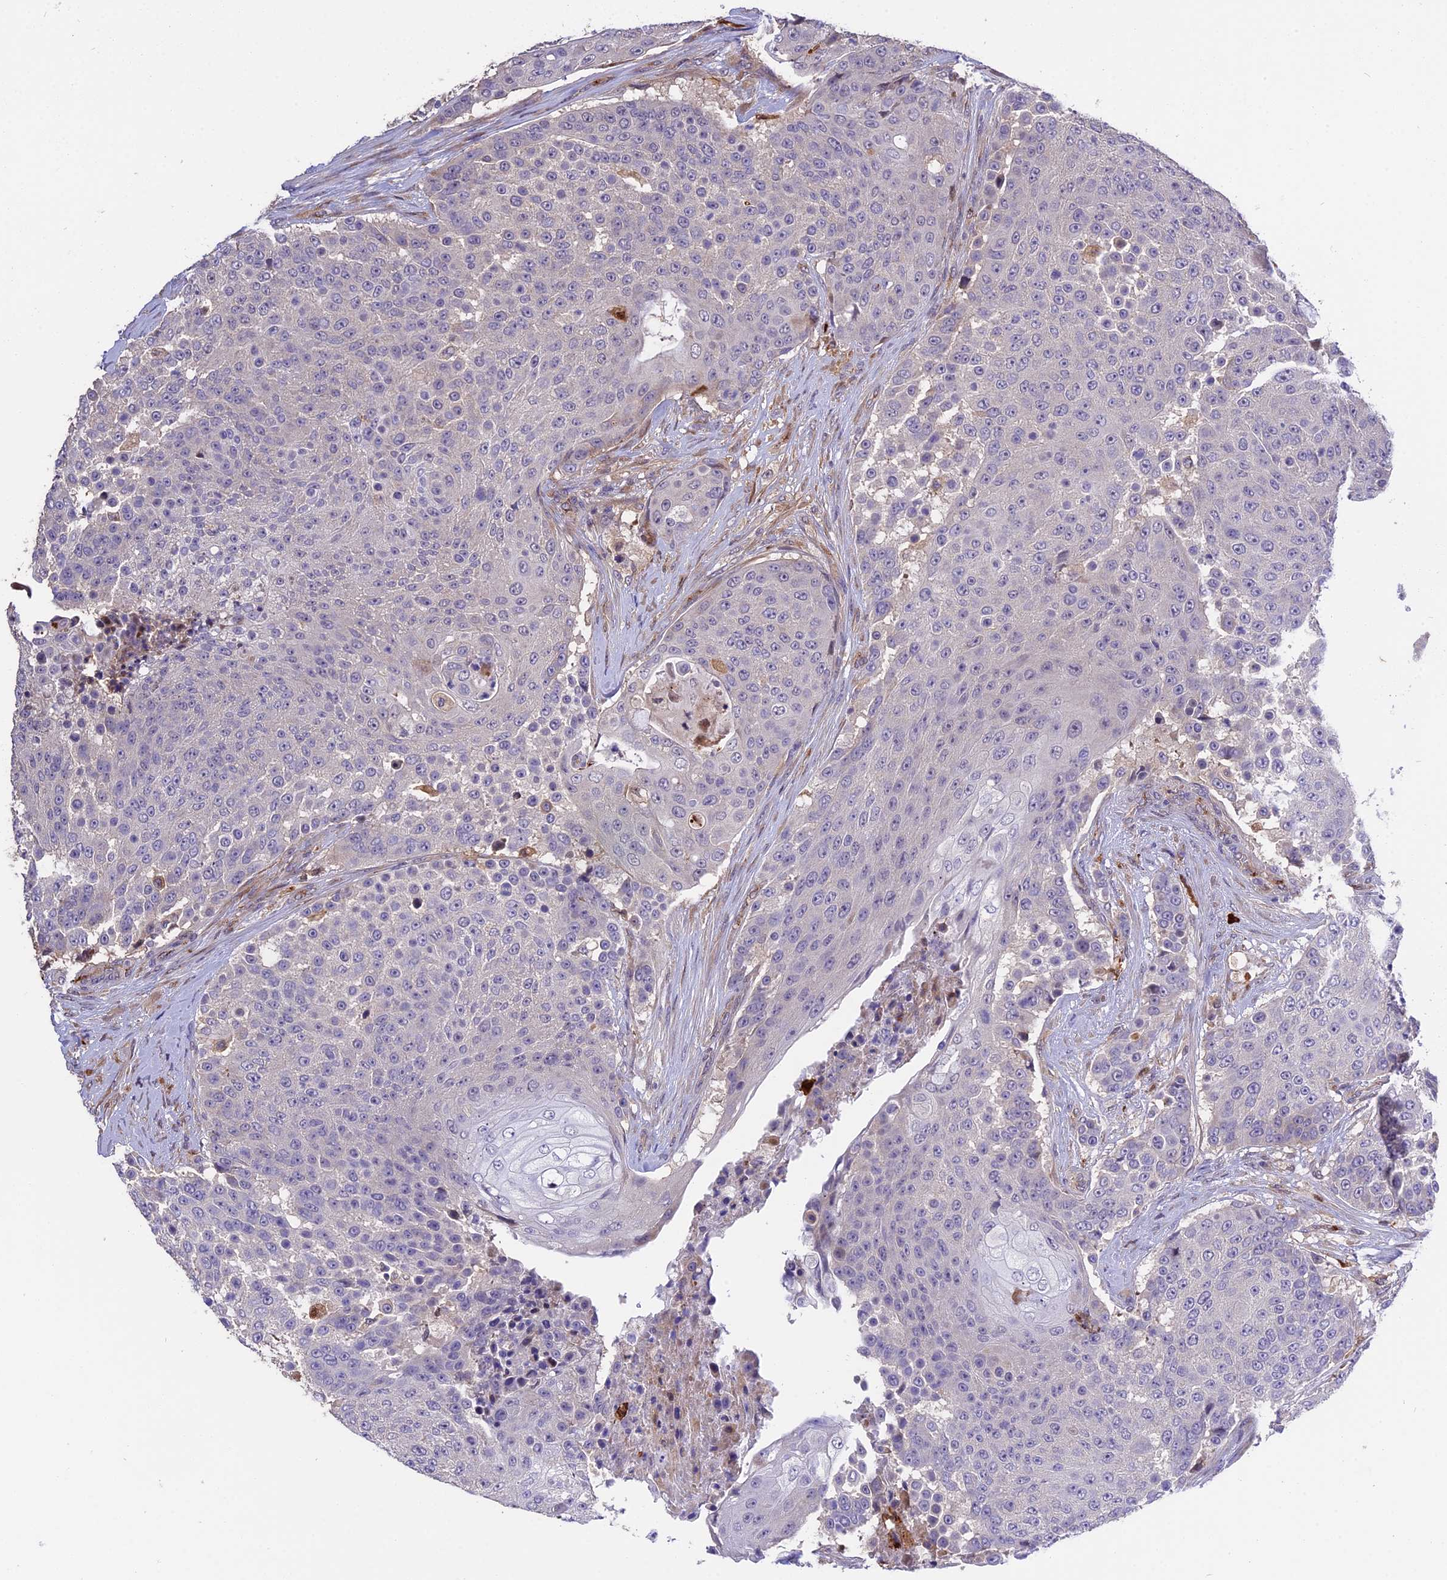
{"staining": {"intensity": "negative", "quantity": "none", "location": "none"}, "tissue": "urothelial cancer", "cell_type": "Tumor cells", "image_type": "cancer", "snomed": [{"axis": "morphology", "description": "Urothelial carcinoma, High grade"}, {"axis": "topography", "description": "Urinary bladder"}], "caption": "Immunohistochemical staining of human urothelial cancer demonstrates no significant positivity in tumor cells.", "gene": "MFSD2A", "patient": {"sex": "female", "age": 63}}